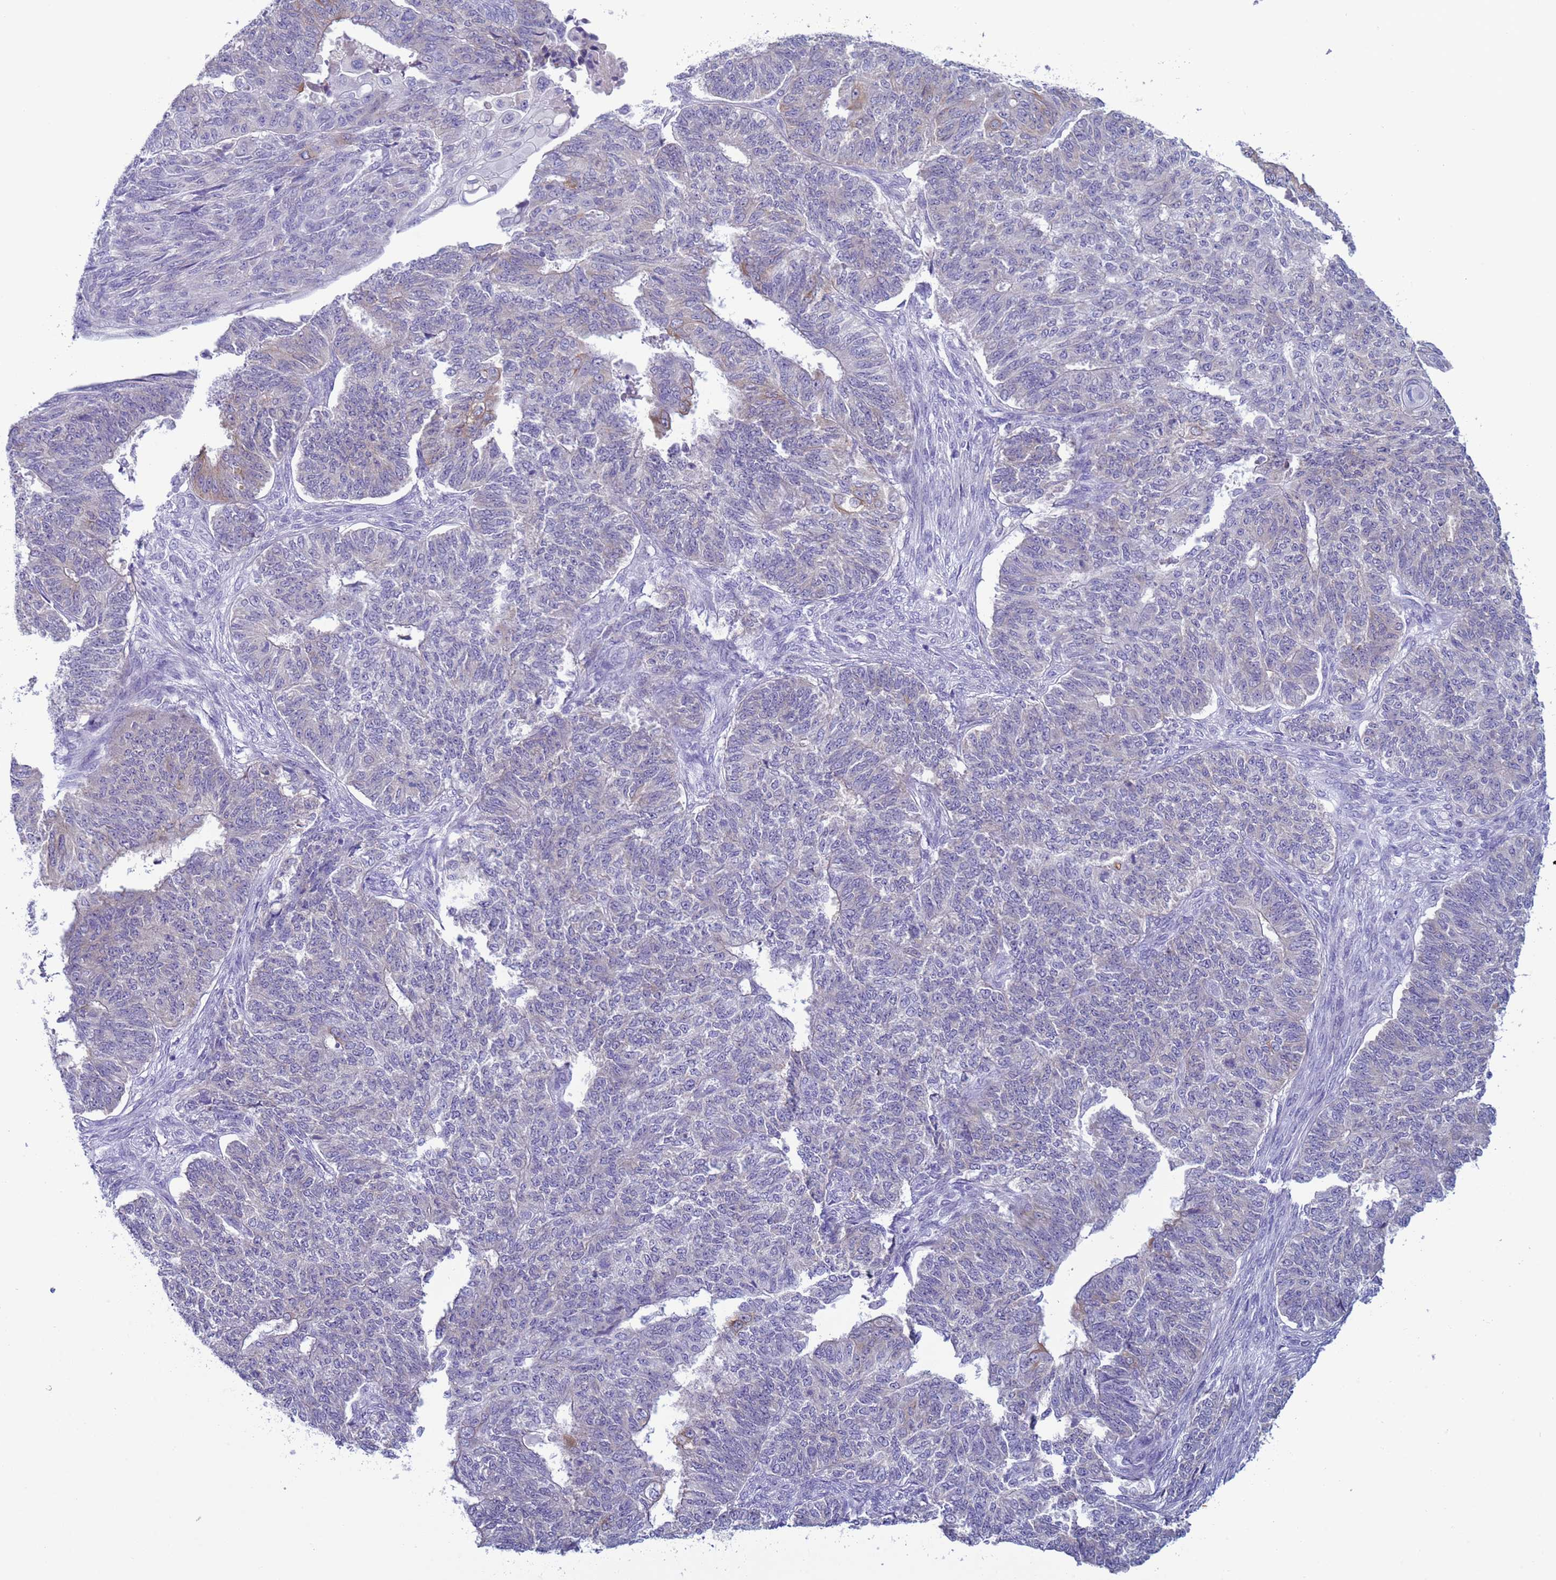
{"staining": {"intensity": "weak", "quantity": "<25%", "location": "cytoplasmic/membranous"}, "tissue": "endometrial cancer", "cell_type": "Tumor cells", "image_type": "cancer", "snomed": [{"axis": "morphology", "description": "Adenocarcinoma, NOS"}, {"axis": "topography", "description": "Endometrium"}], "caption": "Tumor cells are negative for protein expression in human endometrial cancer. (DAB IHC, high magnification).", "gene": "ABHD17B", "patient": {"sex": "female", "age": 32}}